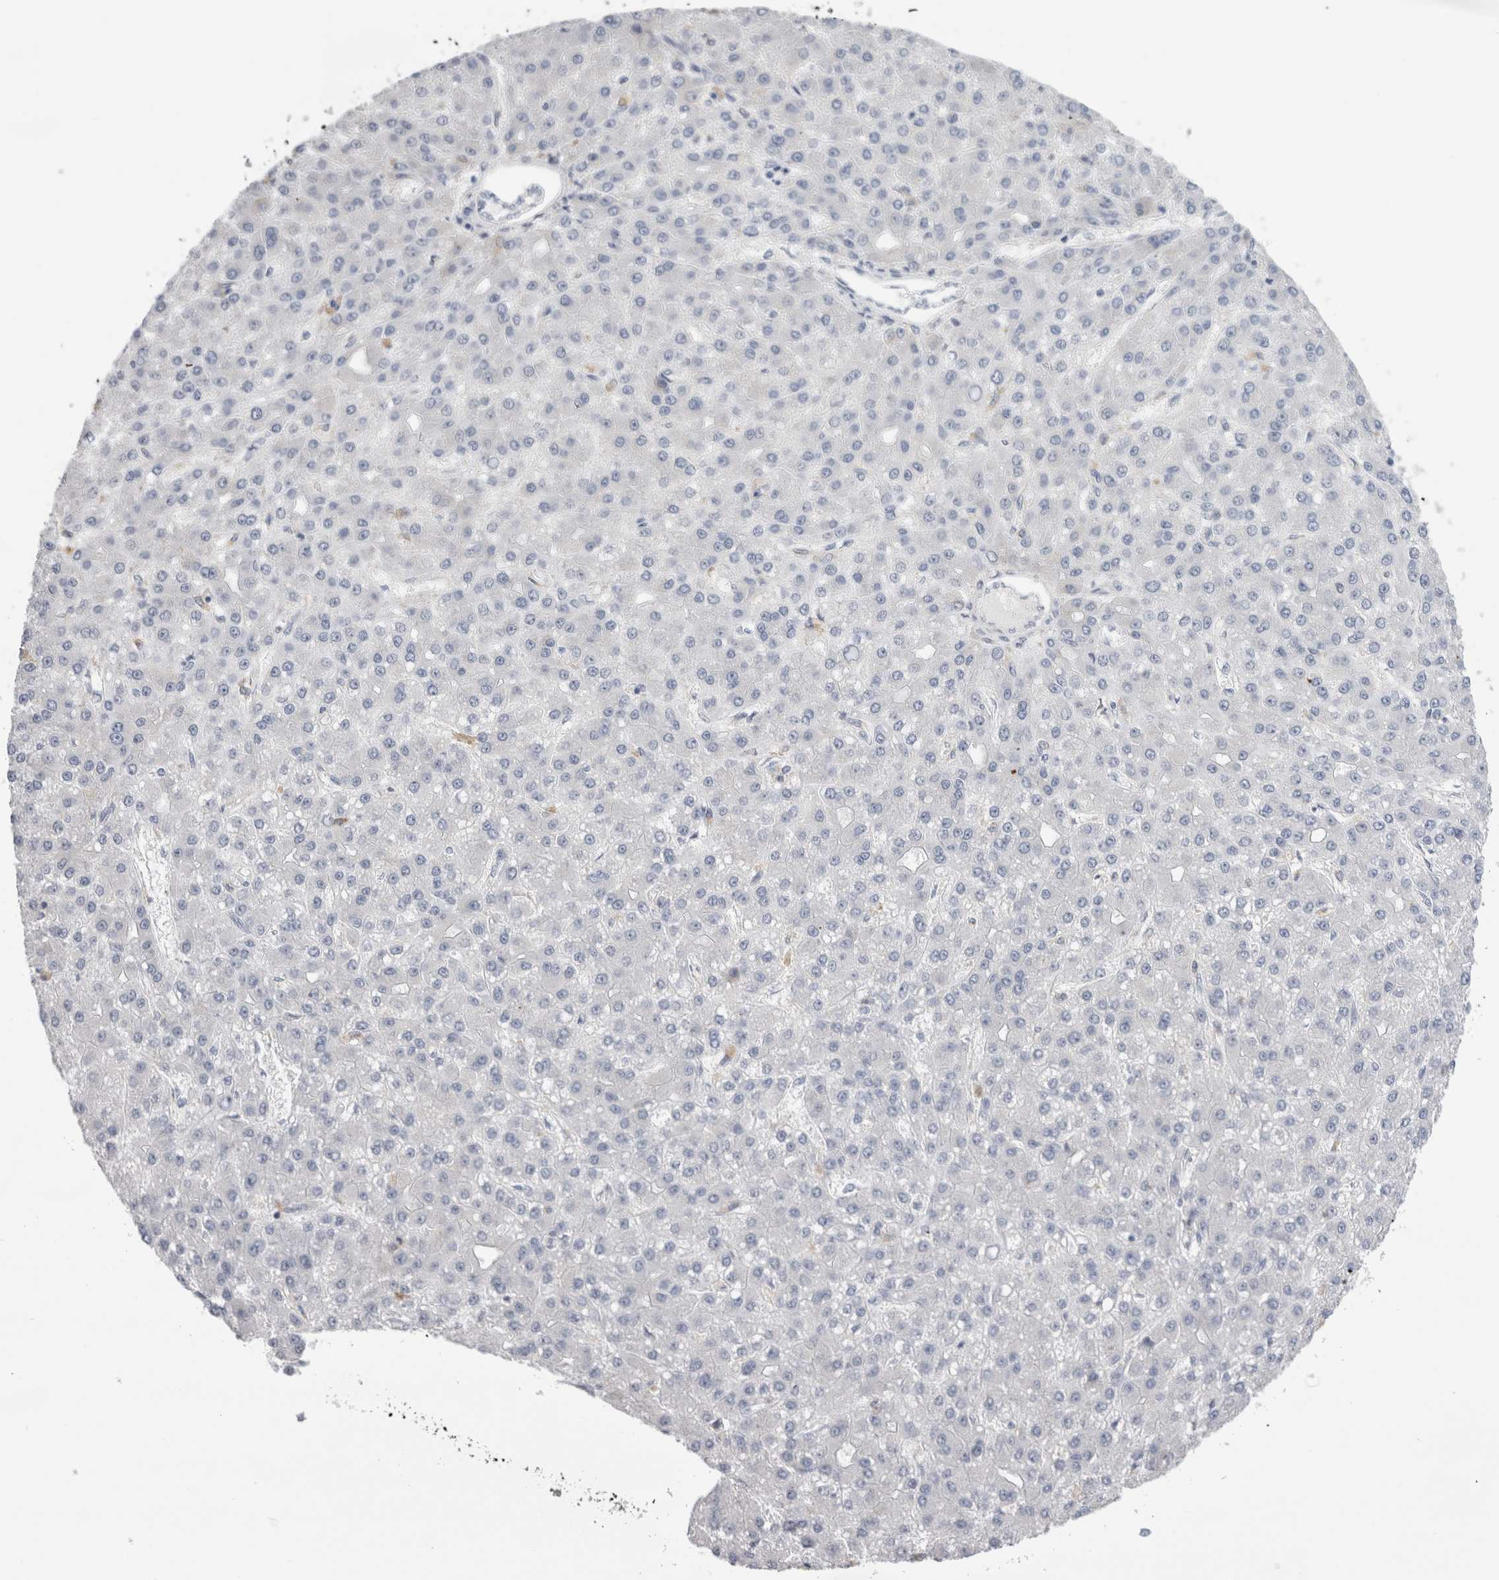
{"staining": {"intensity": "negative", "quantity": "none", "location": "none"}, "tissue": "liver cancer", "cell_type": "Tumor cells", "image_type": "cancer", "snomed": [{"axis": "morphology", "description": "Carcinoma, Hepatocellular, NOS"}, {"axis": "topography", "description": "Liver"}], "caption": "This is an IHC micrograph of human liver cancer. There is no staining in tumor cells.", "gene": "VCPIP1", "patient": {"sex": "male", "age": 67}}